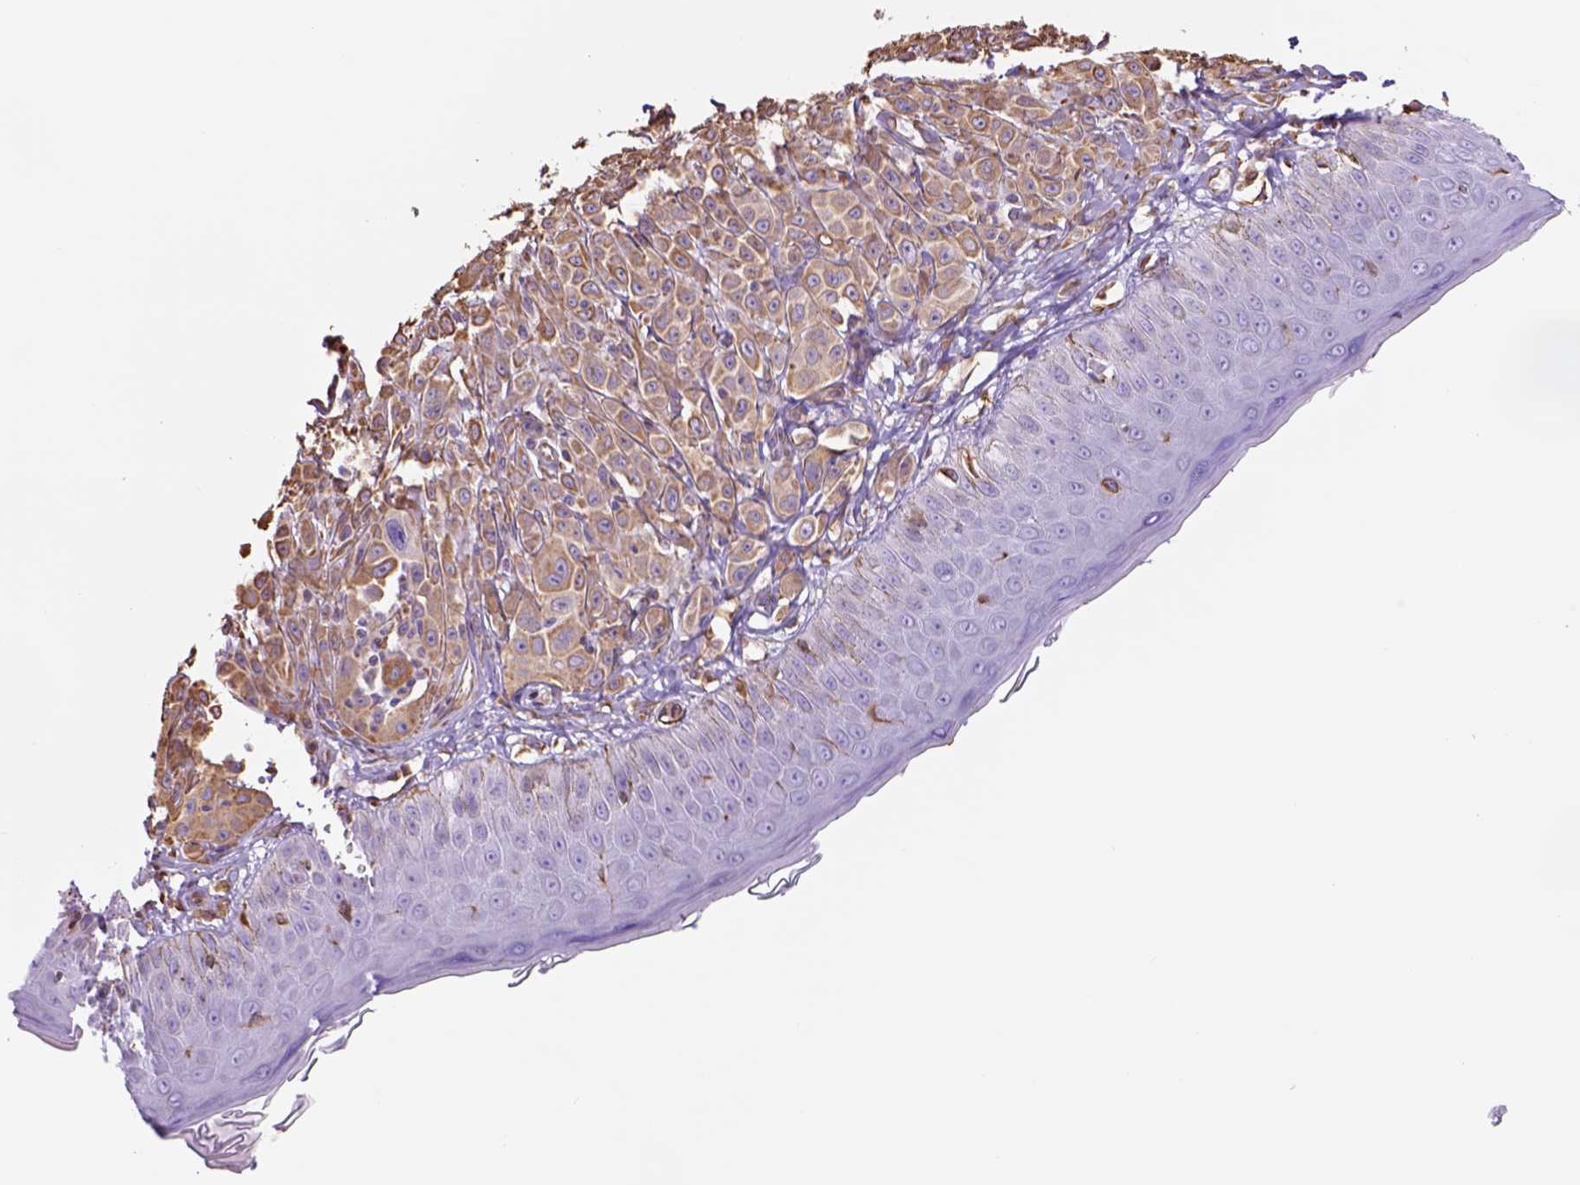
{"staining": {"intensity": "moderate", "quantity": ">75%", "location": "cytoplasmic/membranous"}, "tissue": "melanoma", "cell_type": "Tumor cells", "image_type": "cancer", "snomed": [{"axis": "morphology", "description": "Malignant melanoma, NOS"}, {"axis": "topography", "description": "Skin"}], "caption": "The photomicrograph exhibits immunohistochemical staining of malignant melanoma. There is moderate cytoplasmic/membranous expression is identified in about >75% of tumor cells.", "gene": "ZZZ3", "patient": {"sex": "male", "age": 67}}